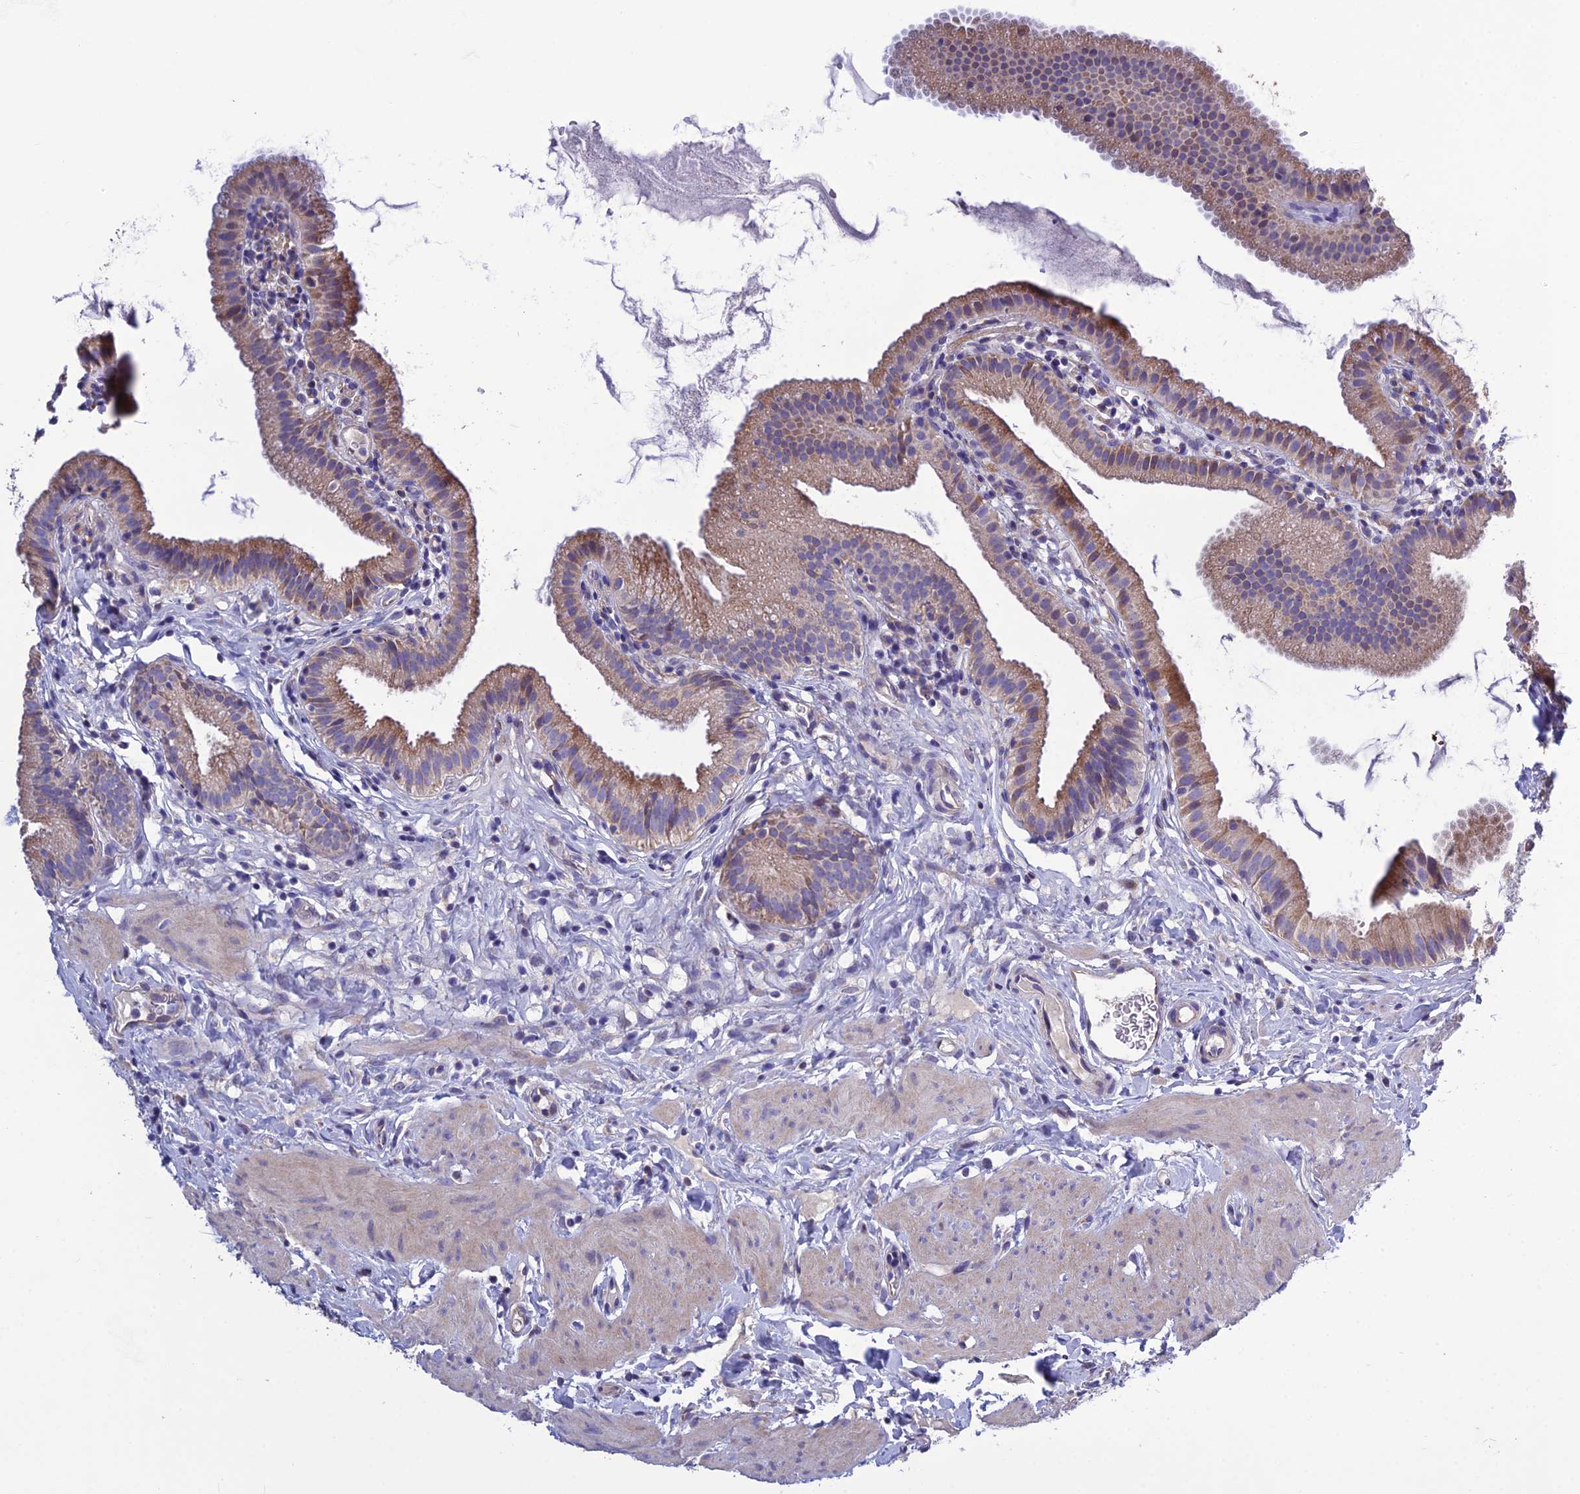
{"staining": {"intensity": "moderate", "quantity": "25%-75%", "location": "cytoplasmic/membranous"}, "tissue": "gallbladder", "cell_type": "Glandular cells", "image_type": "normal", "snomed": [{"axis": "morphology", "description": "Normal tissue, NOS"}, {"axis": "topography", "description": "Gallbladder"}], "caption": "Immunohistochemistry of benign gallbladder displays medium levels of moderate cytoplasmic/membranous staining in approximately 25%-75% of glandular cells. (DAB (3,3'-diaminobenzidine) IHC, brown staining for protein, blue staining for nuclei).", "gene": "BHMT2", "patient": {"sex": "female", "age": 46}}